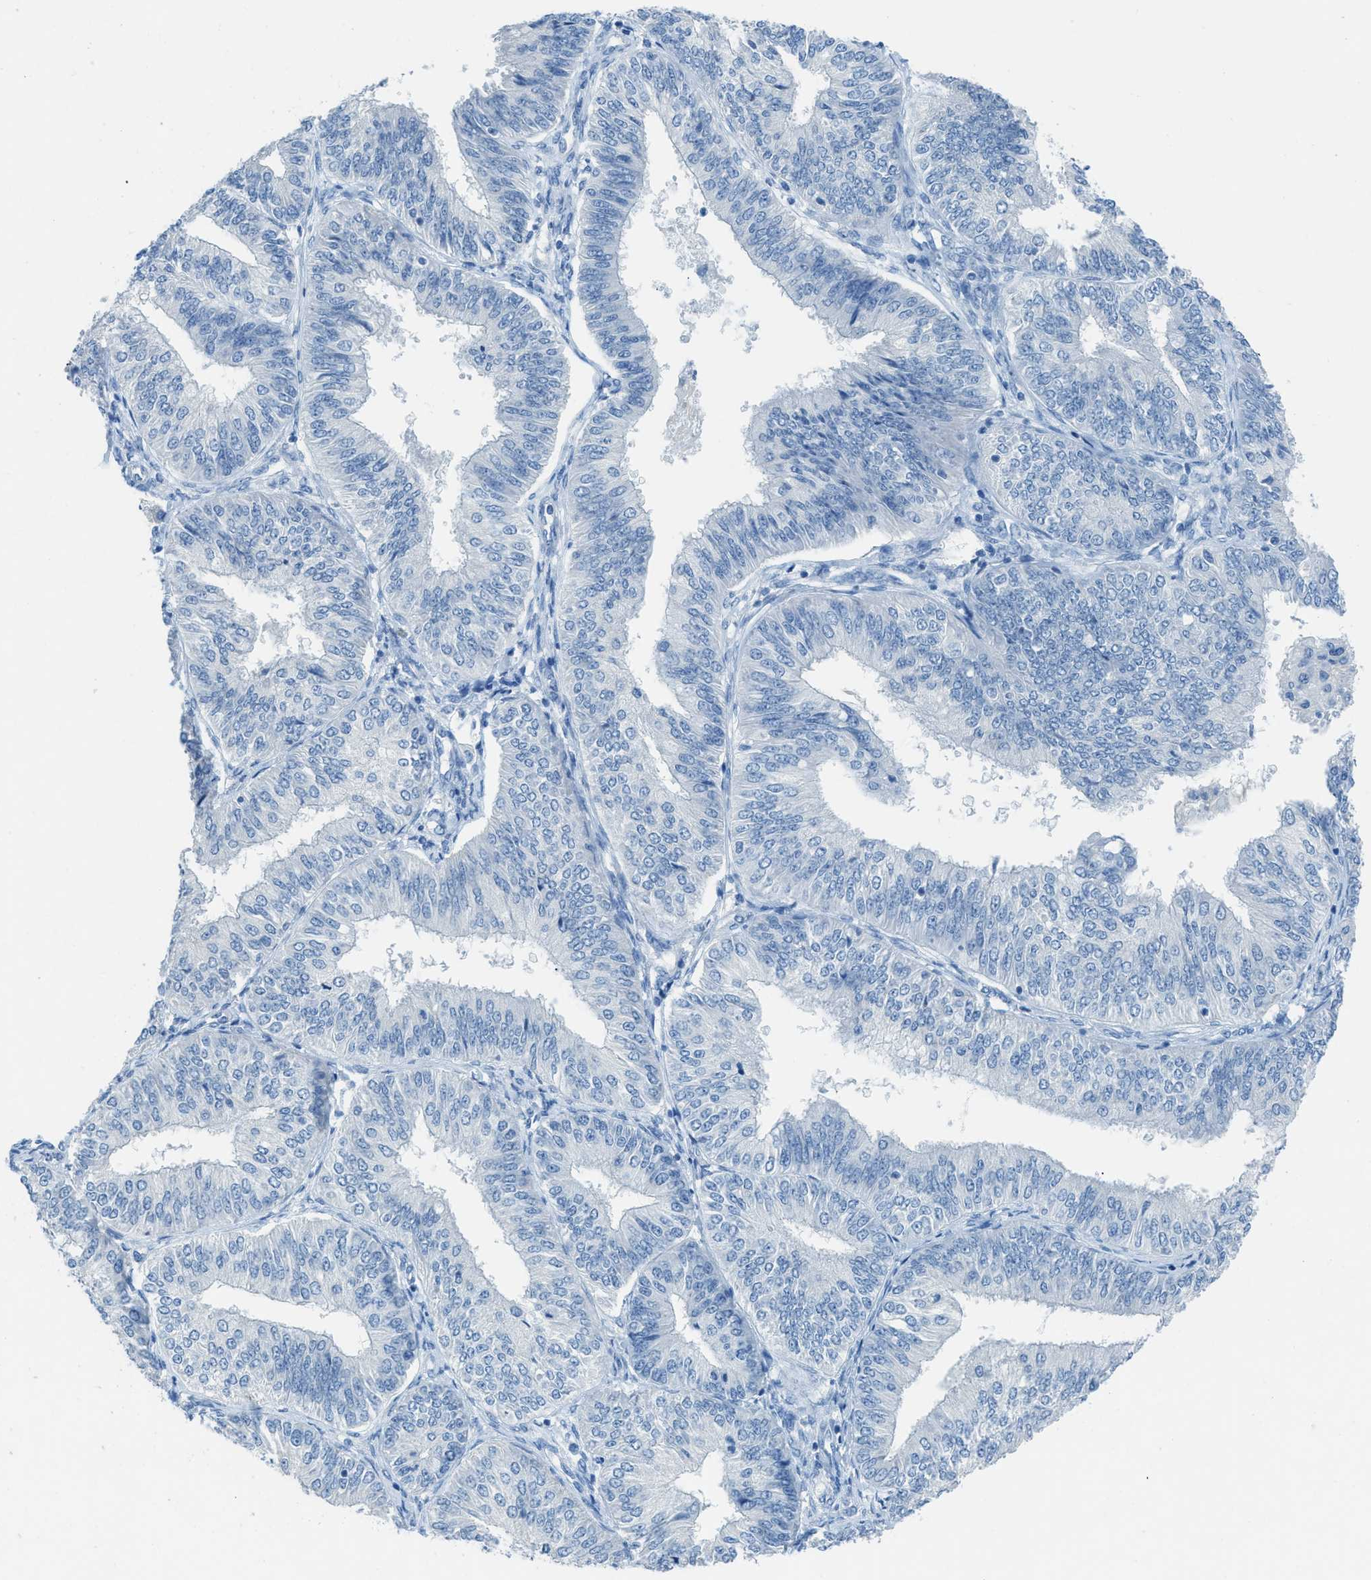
{"staining": {"intensity": "negative", "quantity": "none", "location": "none"}, "tissue": "endometrial cancer", "cell_type": "Tumor cells", "image_type": "cancer", "snomed": [{"axis": "morphology", "description": "Adenocarcinoma, NOS"}, {"axis": "topography", "description": "Endometrium"}], "caption": "Adenocarcinoma (endometrial) stained for a protein using IHC exhibits no expression tumor cells.", "gene": "ACAN", "patient": {"sex": "female", "age": 58}}